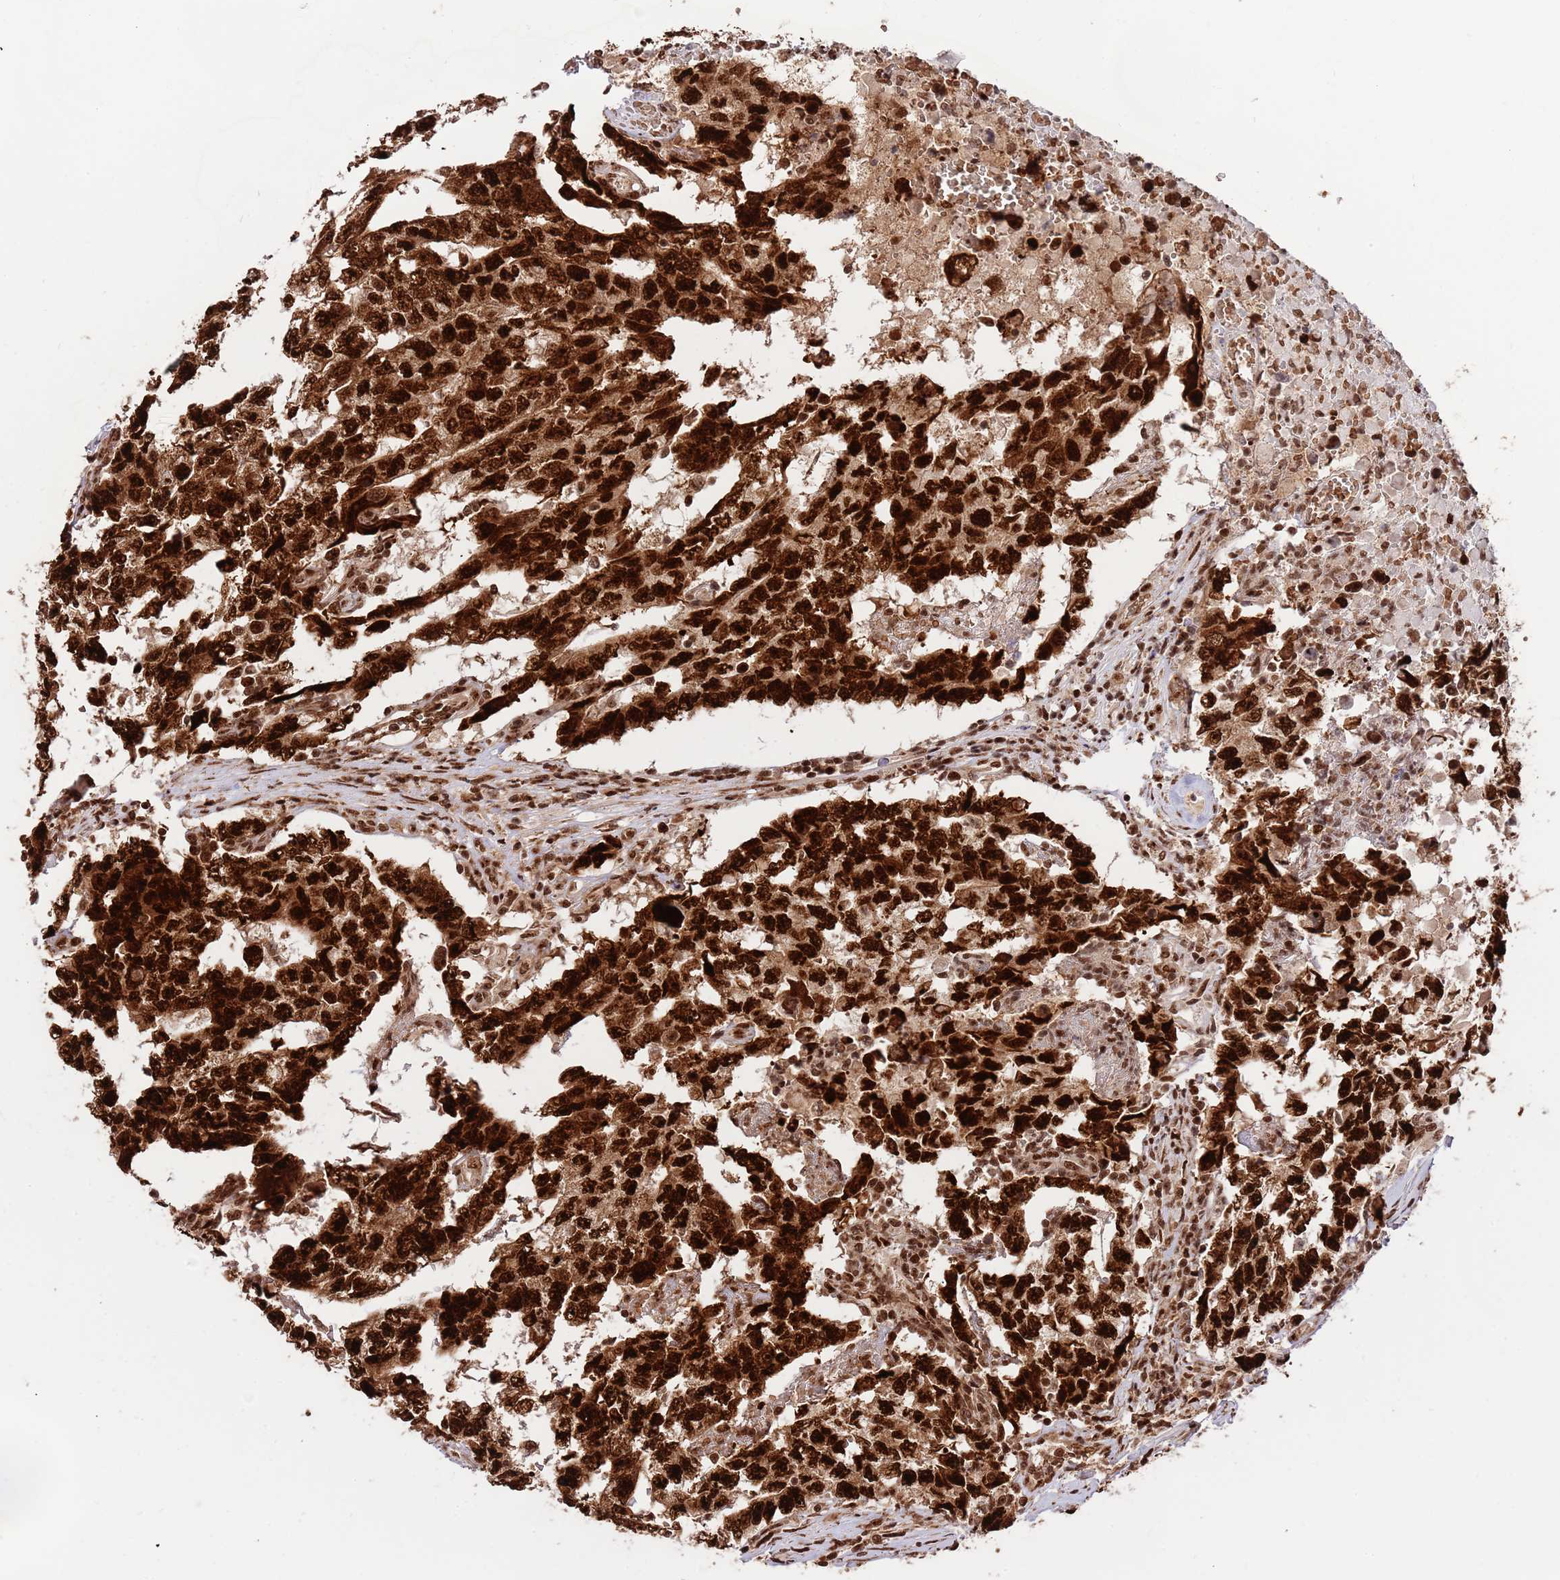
{"staining": {"intensity": "strong", "quantity": ">75%", "location": "nuclear"}, "tissue": "testis cancer", "cell_type": "Tumor cells", "image_type": "cancer", "snomed": [{"axis": "morphology", "description": "Carcinoma, Embryonal, NOS"}, {"axis": "topography", "description": "Testis"}], "caption": "A high-resolution image shows immunohistochemistry staining of testis cancer, which exhibits strong nuclear expression in approximately >75% of tumor cells. The protein of interest is stained brown, and the nuclei are stained in blue (DAB (3,3'-diaminobenzidine) IHC with brightfield microscopy, high magnification).", "gene": "RIF1", "patient": {"sex": "male", "age": 25}}